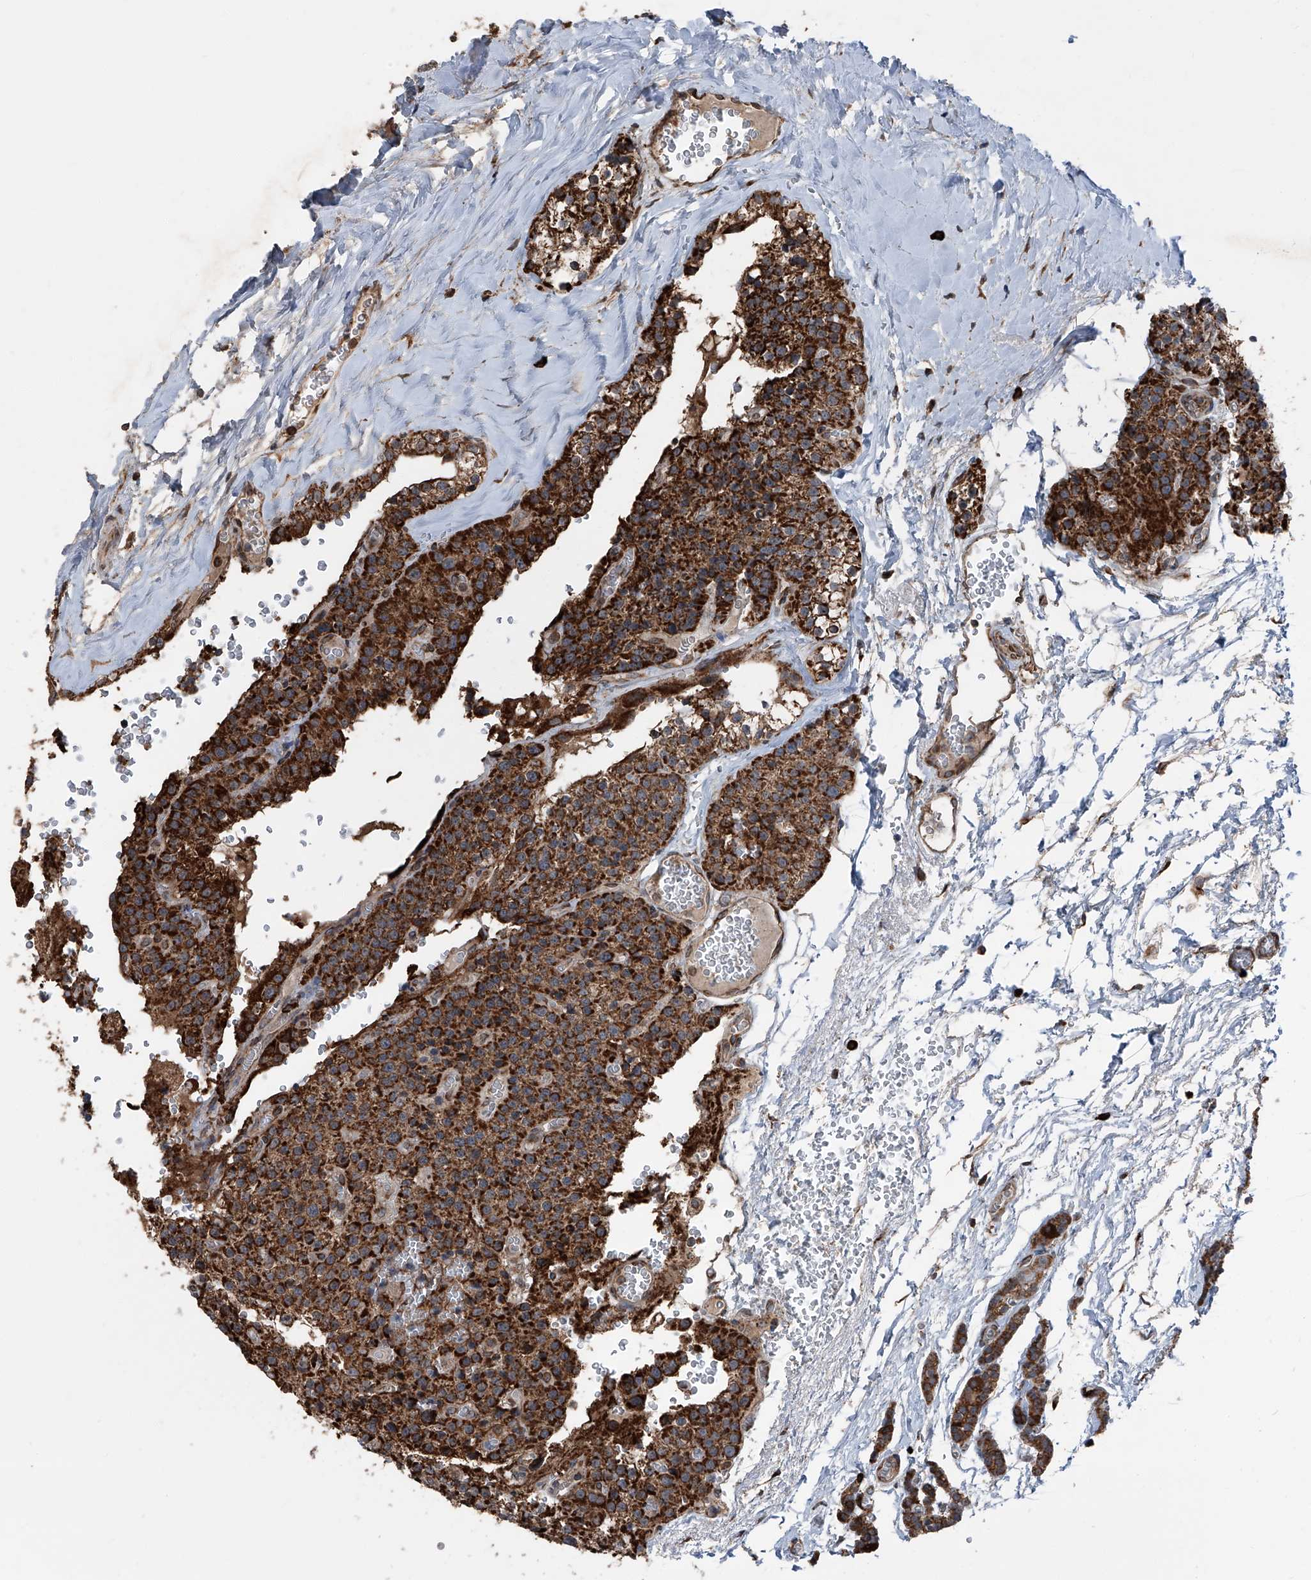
{"staining": {"intensity": "strong", "quantity": ">75%", "location": "cytoplasmic/membranous"}, "tissue": "parathyroid gland", "cell_type": "Glandular cells", "image_type": "normal", "snomed": [{"axis": "morphology", "description": "Normal tissue, NOS"}, {"axis": "topography", "description": "Parathyroid gland"}], "caption": "A brown stain labels strong cytoplasmic/membranous positivity of a protein in glandular cells of normal parathyroid gland.", "gene": "LIMK1", "patient": {"sex": "female", "age": 64}}